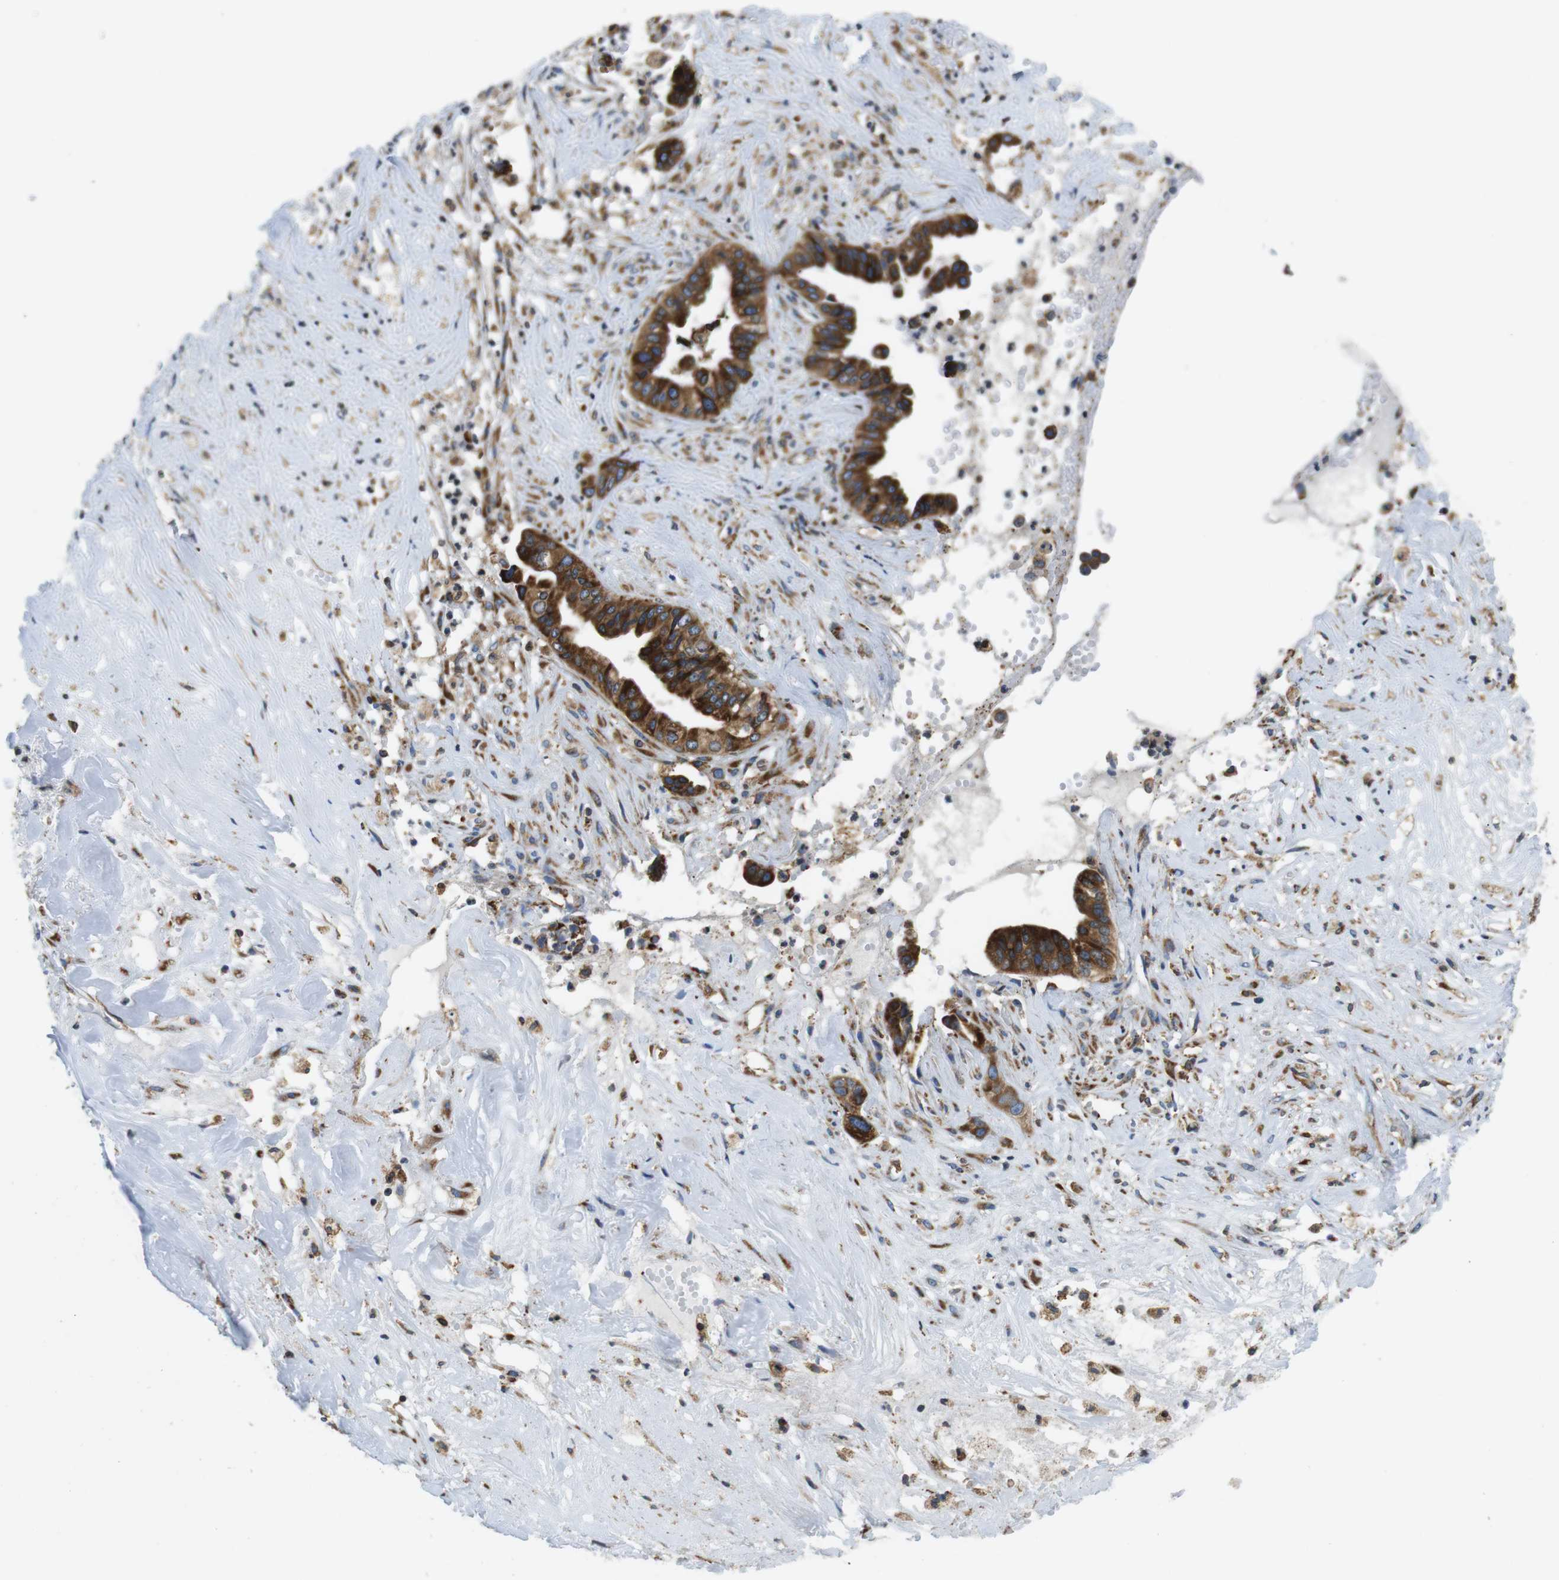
{"staining": {"intensity": "strong", "quantity": ">75%", "location": "cytoplasmic/membranous"}, "tissue": "liver cancer", "cell_type": "Tumor cells", "image_type": "cancer", "snomed": [{"axis": "morphology", "description": "Cholangiocarcinoma"}, {"axis": "topography", "description": "Liver"}], "caption": "Immunohistochemistry (IHC) (DAB) staining of human liver cancer (cholangiocarcinoma) reveals strong cytoplasmic/membranous protein staining in approximately >75% of tumor cells.", "gene": "UGGT1", "patient": {"sex": "female", "age": 61}}